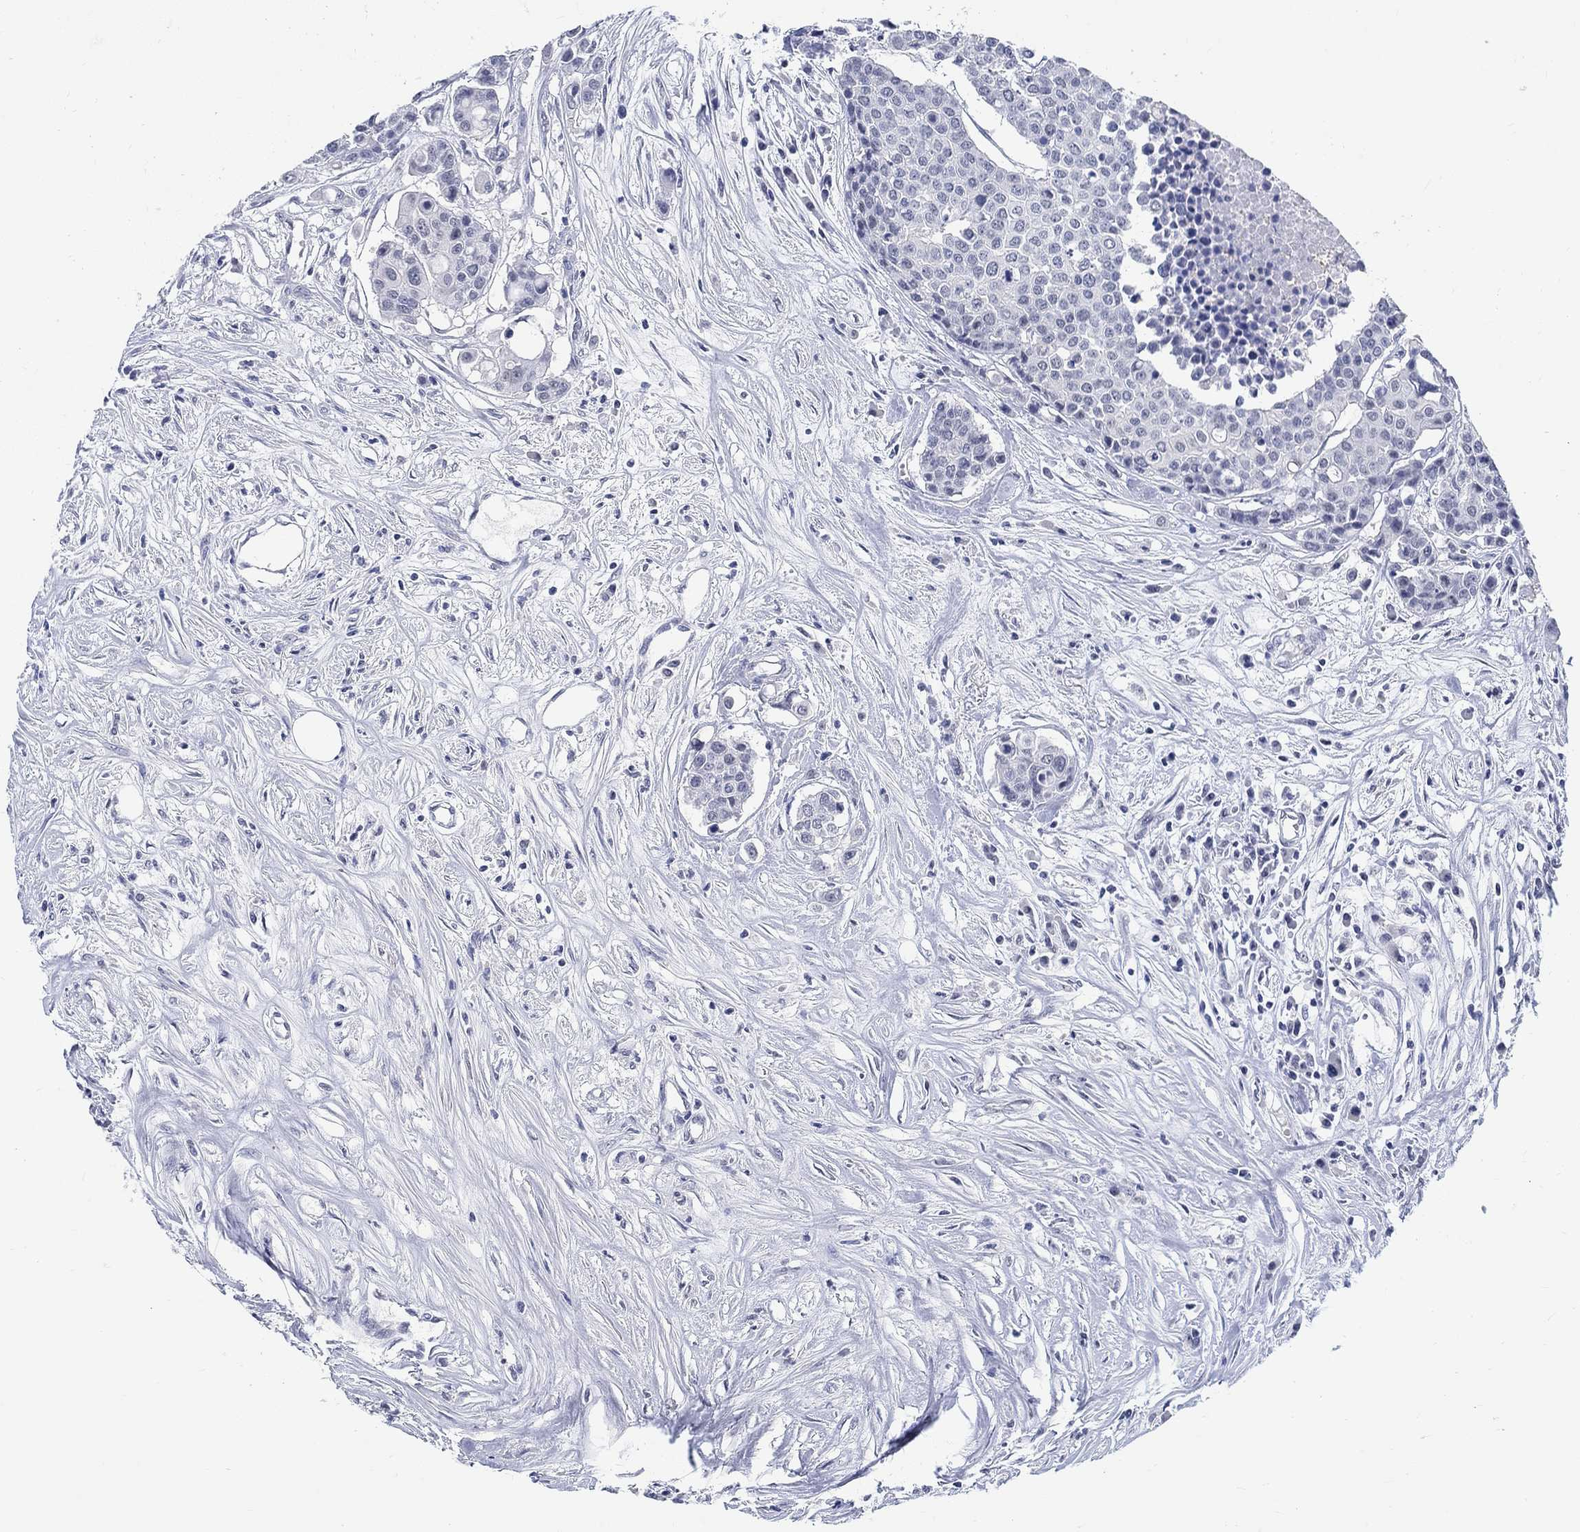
{"staining": {"intensity": "negative", "quantity": "none", "location": "none"}, "tissue": "carcinoid", "cell_type": "Tumor cells", "image_type": "cancer", "snomed": [{"axis": "morphology", "description": "Carcinoid, malignant, NOS"}, {"axis": "topography", "description": "Colon"}], "caption": "IHC histopathology image of carcinoid stained for a protein (brown), which reveals no staining in tumor cells.", "gene": "ANKS1B", "patient": {"sex": "male", "age": 81}}